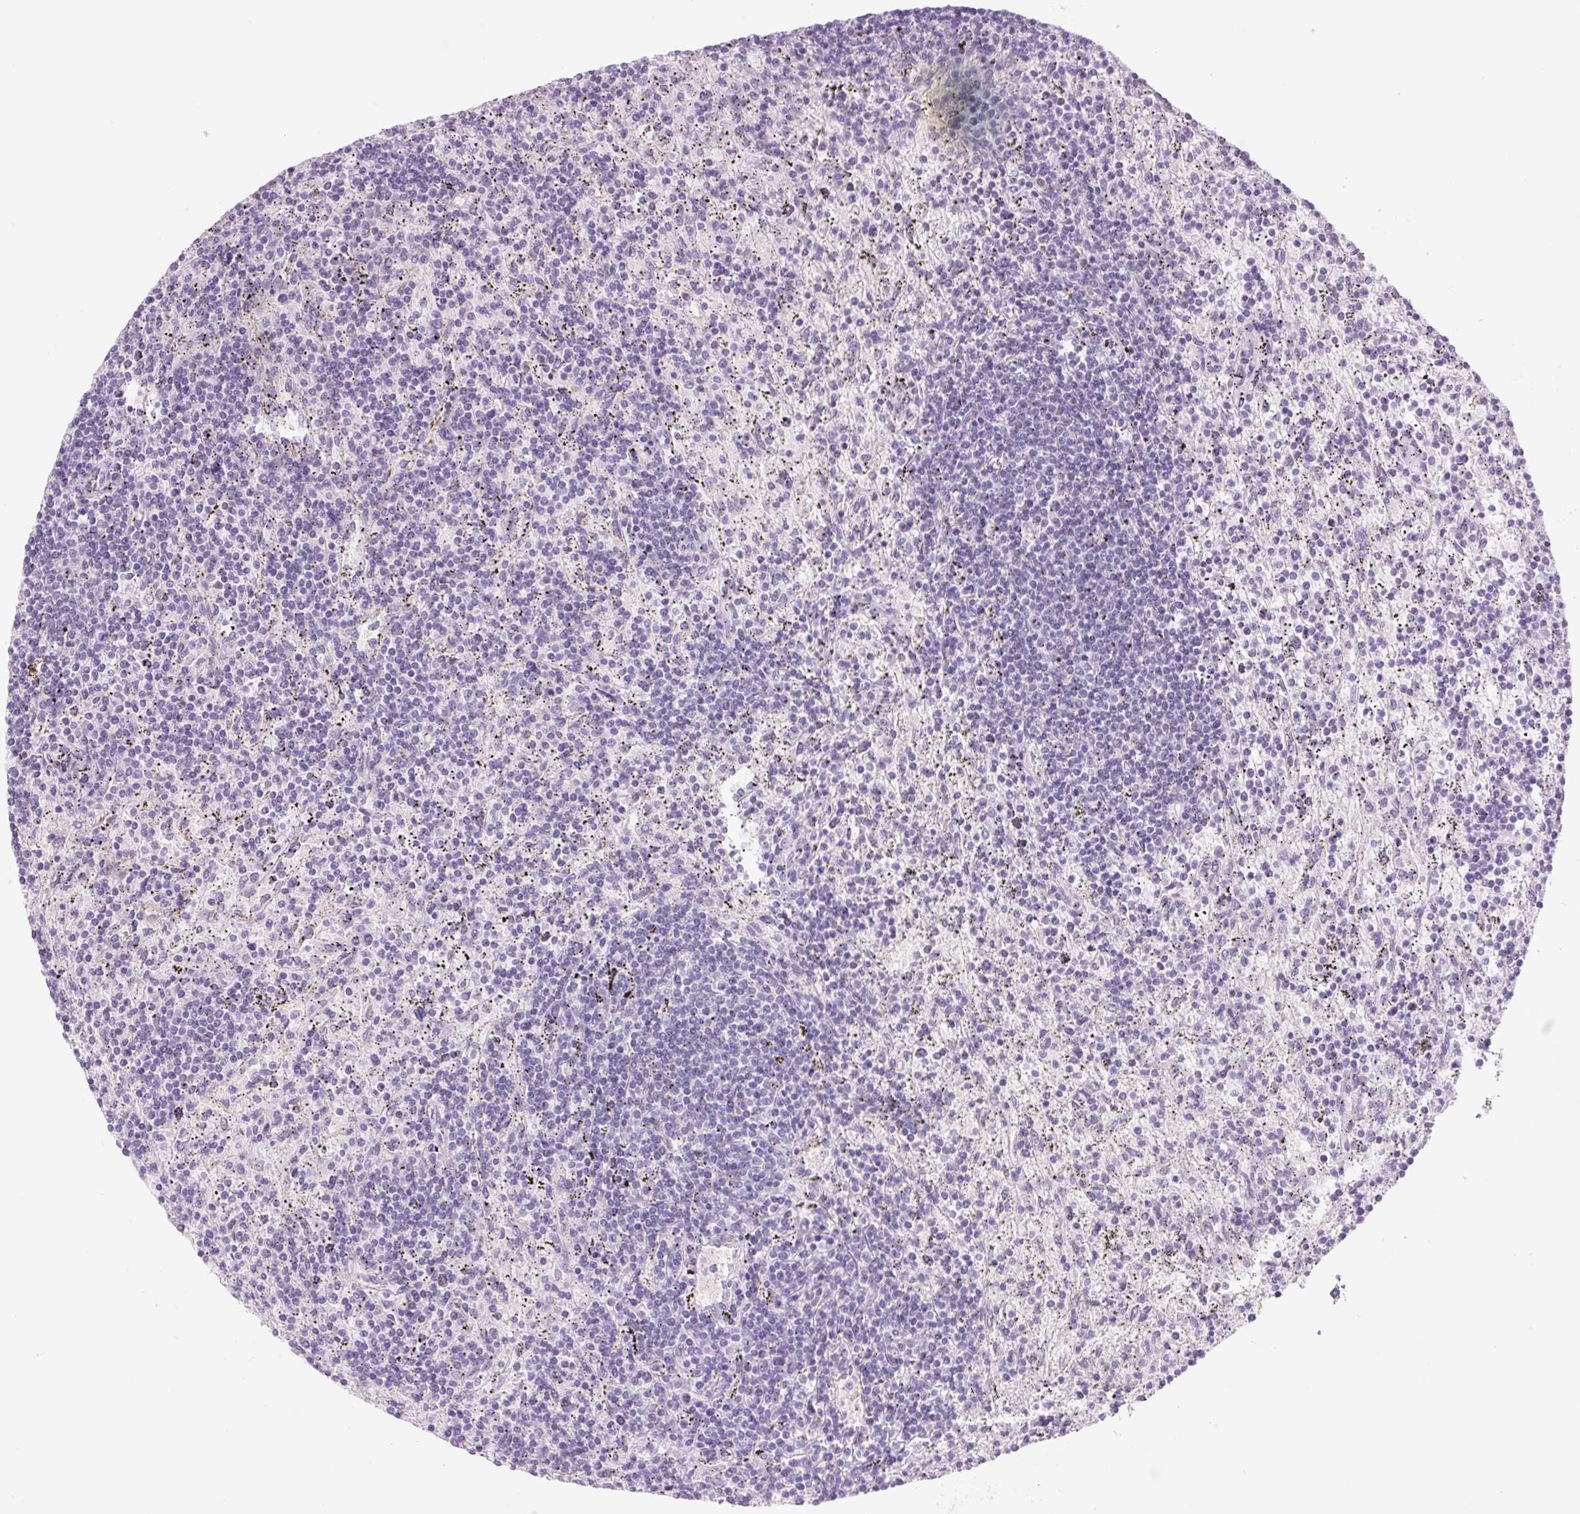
{"staining": {"intensity": "negative", "quantity": "none", "location": "none"}, "tissue": "lymphoma", "cell_type": "Tumor cells", "image_type": "cancer", "snomed": [{"axis": "morphology", "description": "Malignant lymphoma, non-Hodgkin's type, Low grade"}, {"axis": "topography", "description": "Spleen"}], "caption": "Lymphoma stained for a protein using IHC displays no expression tumor cells.", "gene": "COL9A2", "patient": {"sex": "male", "age": 76}}